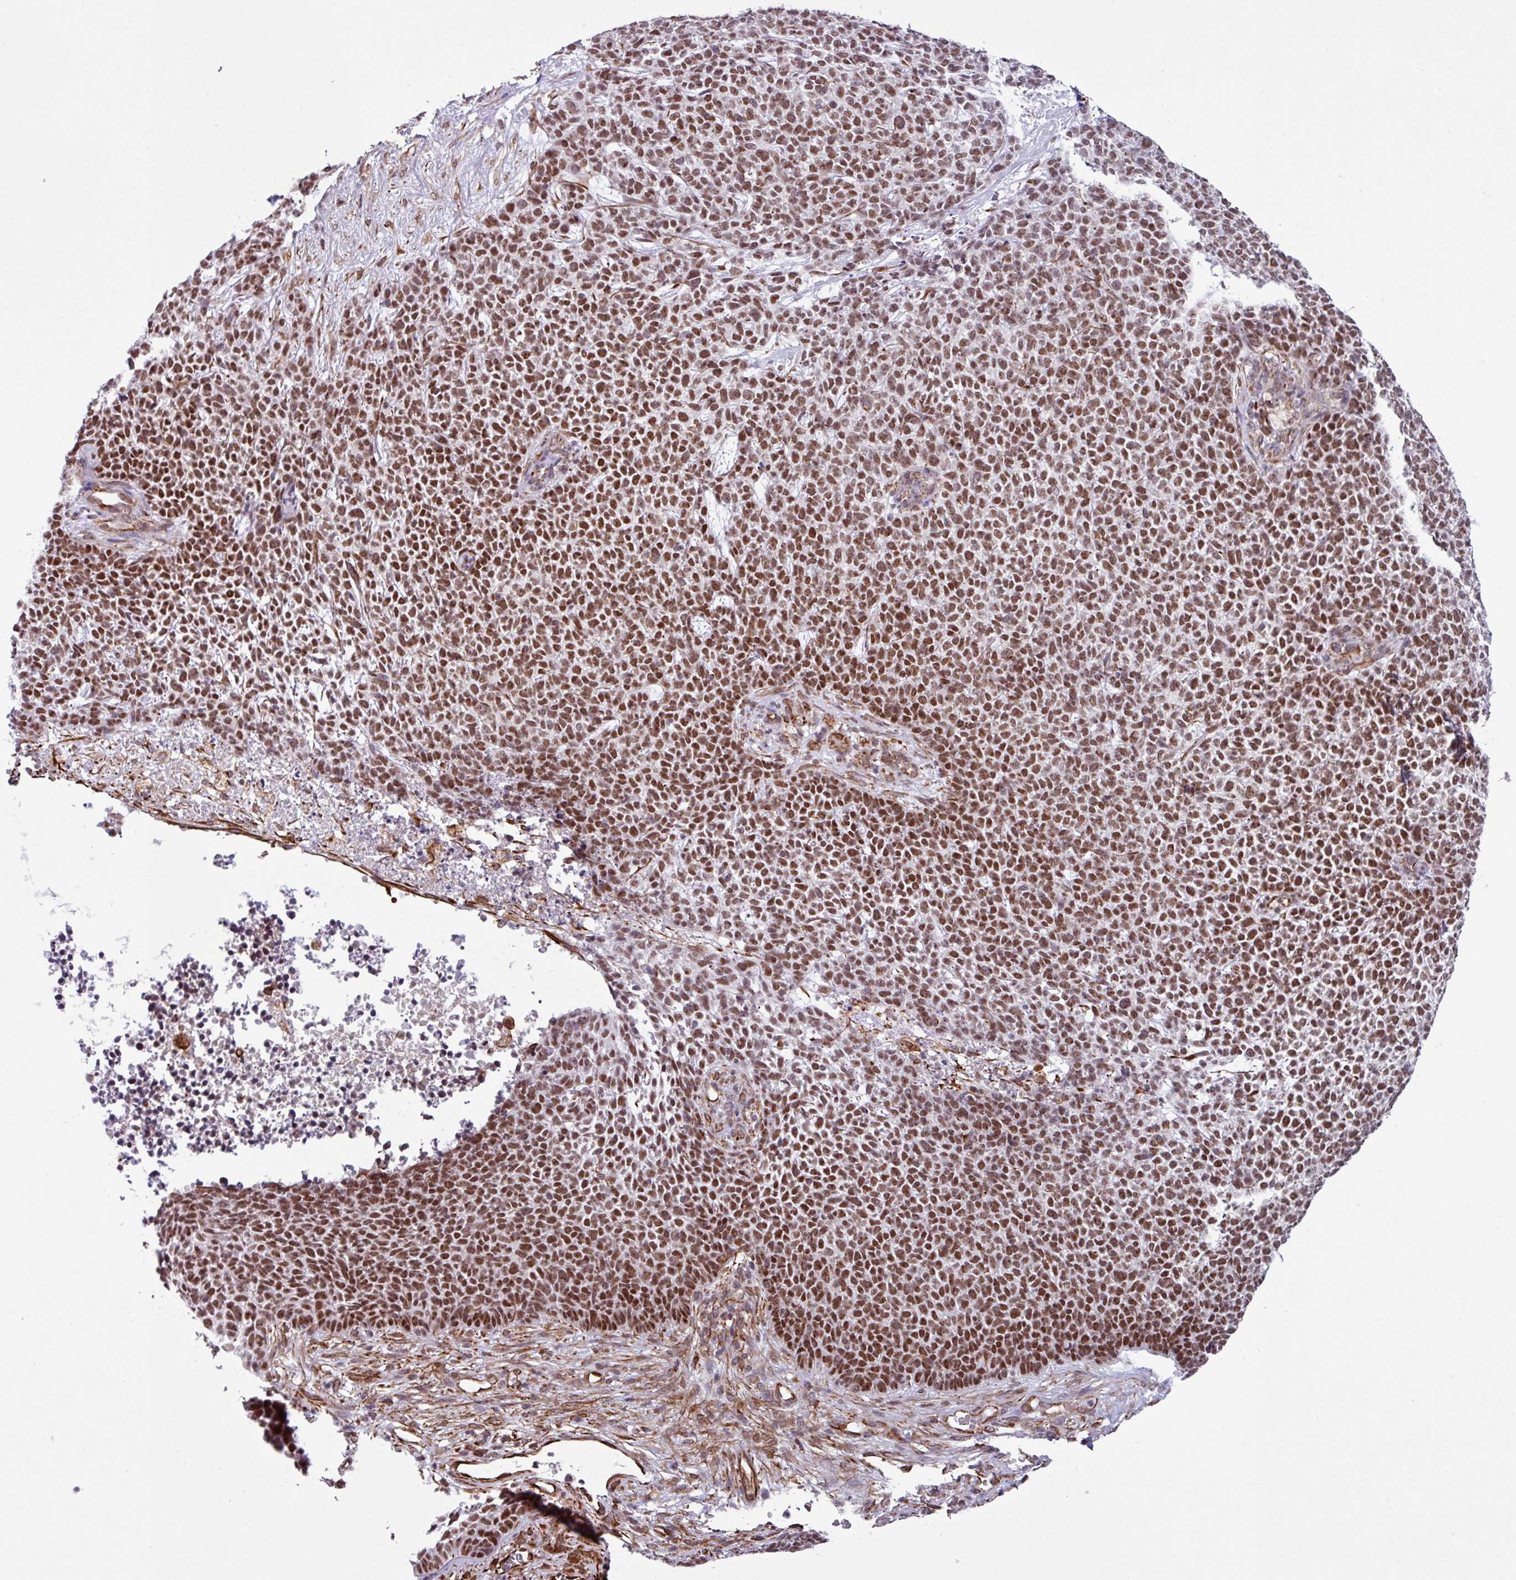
{"staining": {"intensity": "strong", "quantity": ">75%", "location": "nuclear"}, "tissue": "skin cancer", "cell_type": "Tumor cells", "image_type": "cancer", "snomed": [{"axis": "morphology", "description": "Basal cell carcinoma"}, {"axis": "topography", "description": "Skin"}], "caption": "DAB (3,3'-diaminobenzidine) immunohistochemical staining of skin cancer reveals strong nuclear protein expression in approximately >75% of tumor cells.", "gene": "CHD3", "patient": {"sex": "female", "age": 84}}